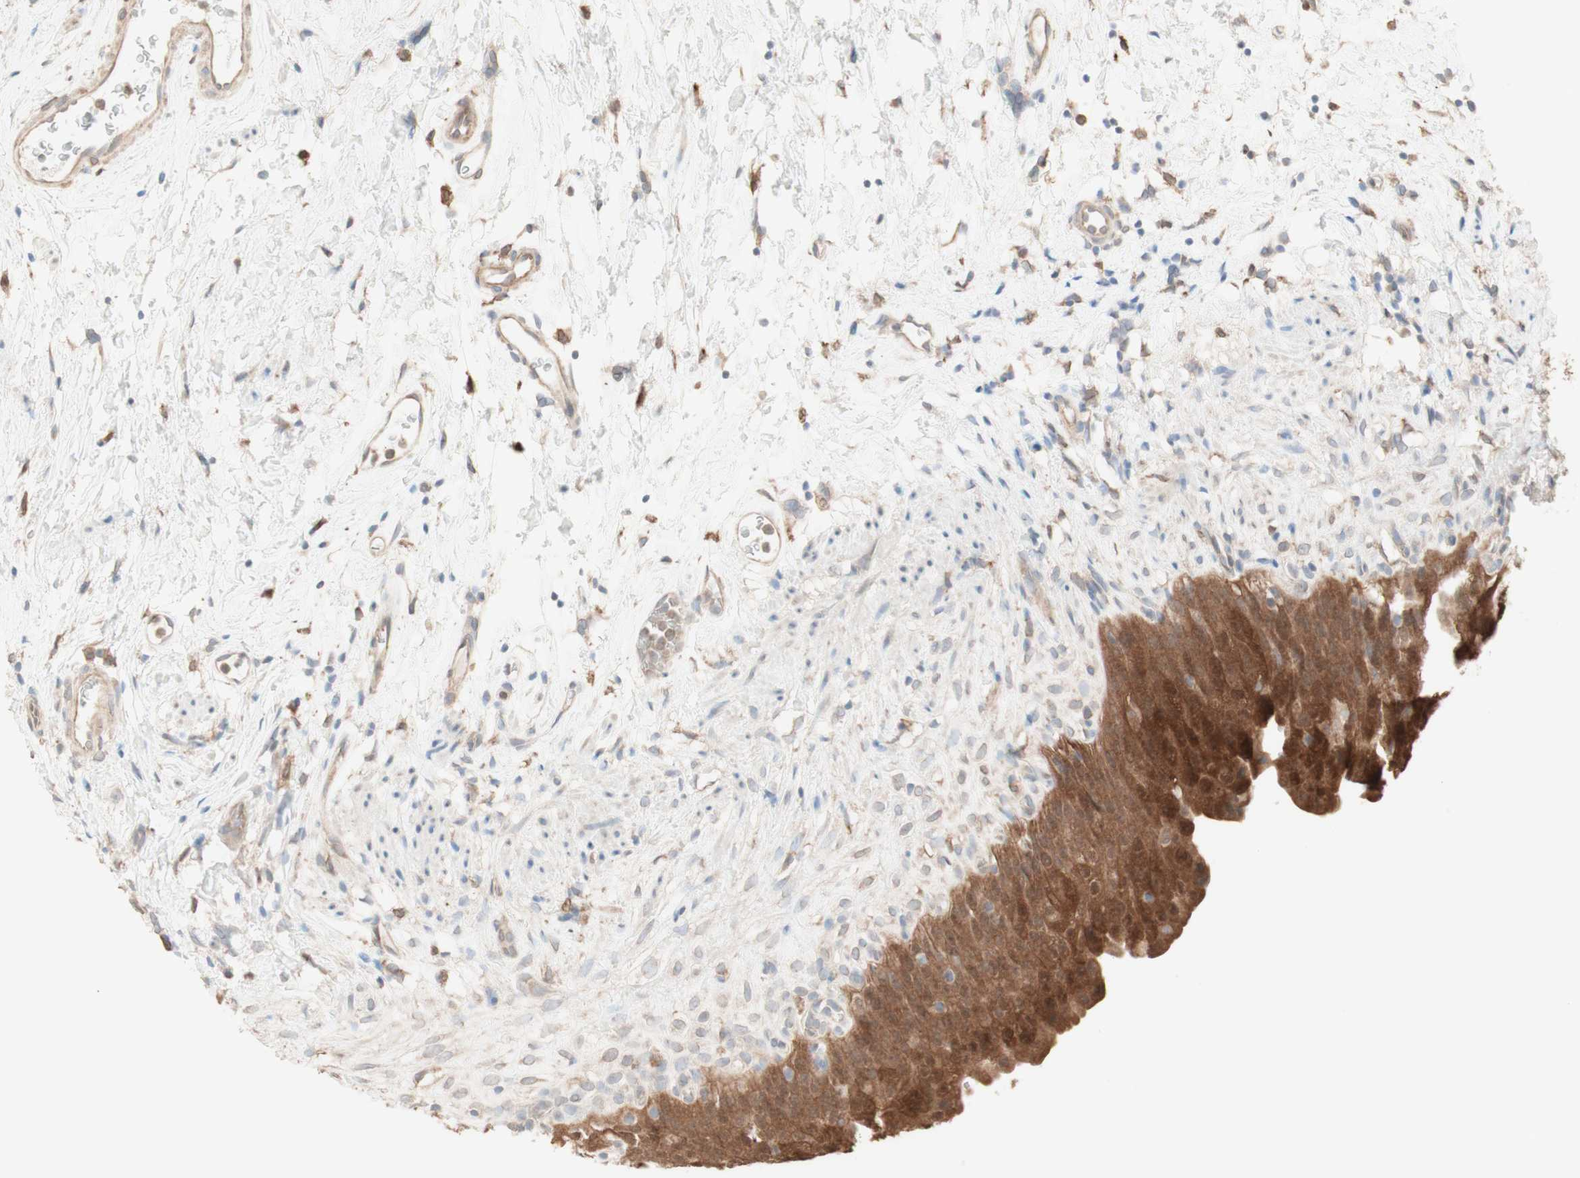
{"staining": {"intensity": "moderate", "quantity": ">75%", "location": "cytoplasmic/membranous,nuclear"}, "tissue": "urinary bladder", "cell_type": "Urothelial cells", "image_type": "normal", "snomed": [{"axis": "morphology", "description": "Normal tissue, NOS"}, {"axis": "topography", "description": "Urinary bladder"}], "caption": "IHC staining of benign urinary bladder, which shows medium levels of moderate cytoplasmic/membranous,nuclear positivity in about >75% of urothelial cells indicating moderate cytoplasmic/membranous,nuclear protein expression. The staining was performed using DAB (brown) for protein detection and nuclei were counterstained in hematoxylin (blue).", "gene": "COMT", "patient": {"sex": "female", "age": 79}}